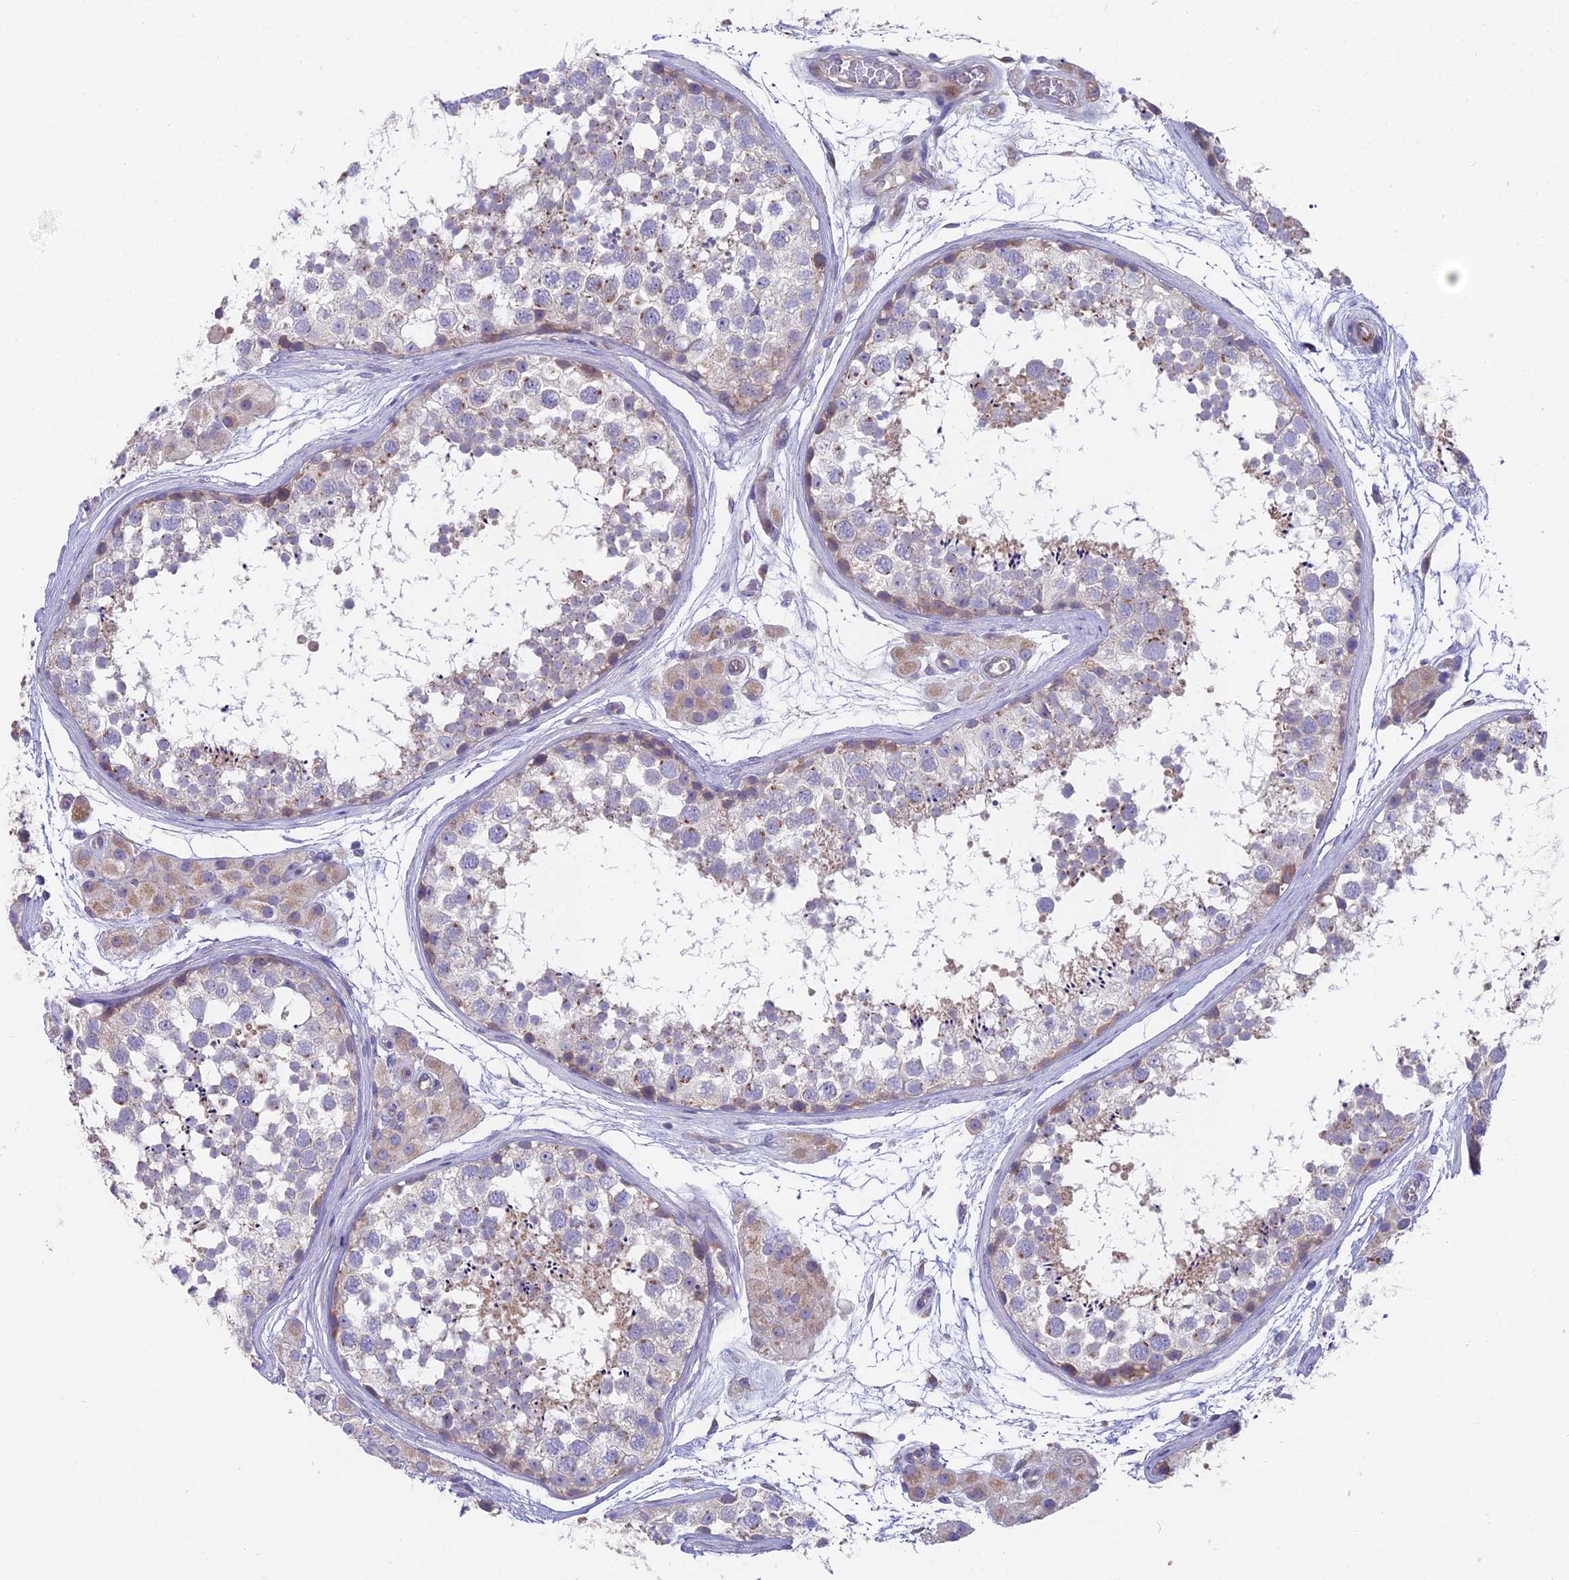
{"staining": {"intensity": "moderate", "quantity": "<25%", "location": "cytoplasmic/membranous"}, "tissue": "testis", "cell_type": "Cells in seminiferous ducts", "image_type": "normal", "snomed": [{"axis": "morphology", "description": "Normal tissue, NOS"}, {"axis": "topography", "description": "Testis"}], "caption": "About <25% of cells in seminiferous ducts in normal human testis display moderate cytoplasmic/membranous protein staining as visualized by brown immunohistochemical staining.", "gene": "FAM168B", "patient": {"sex": "male", "age": 56}}